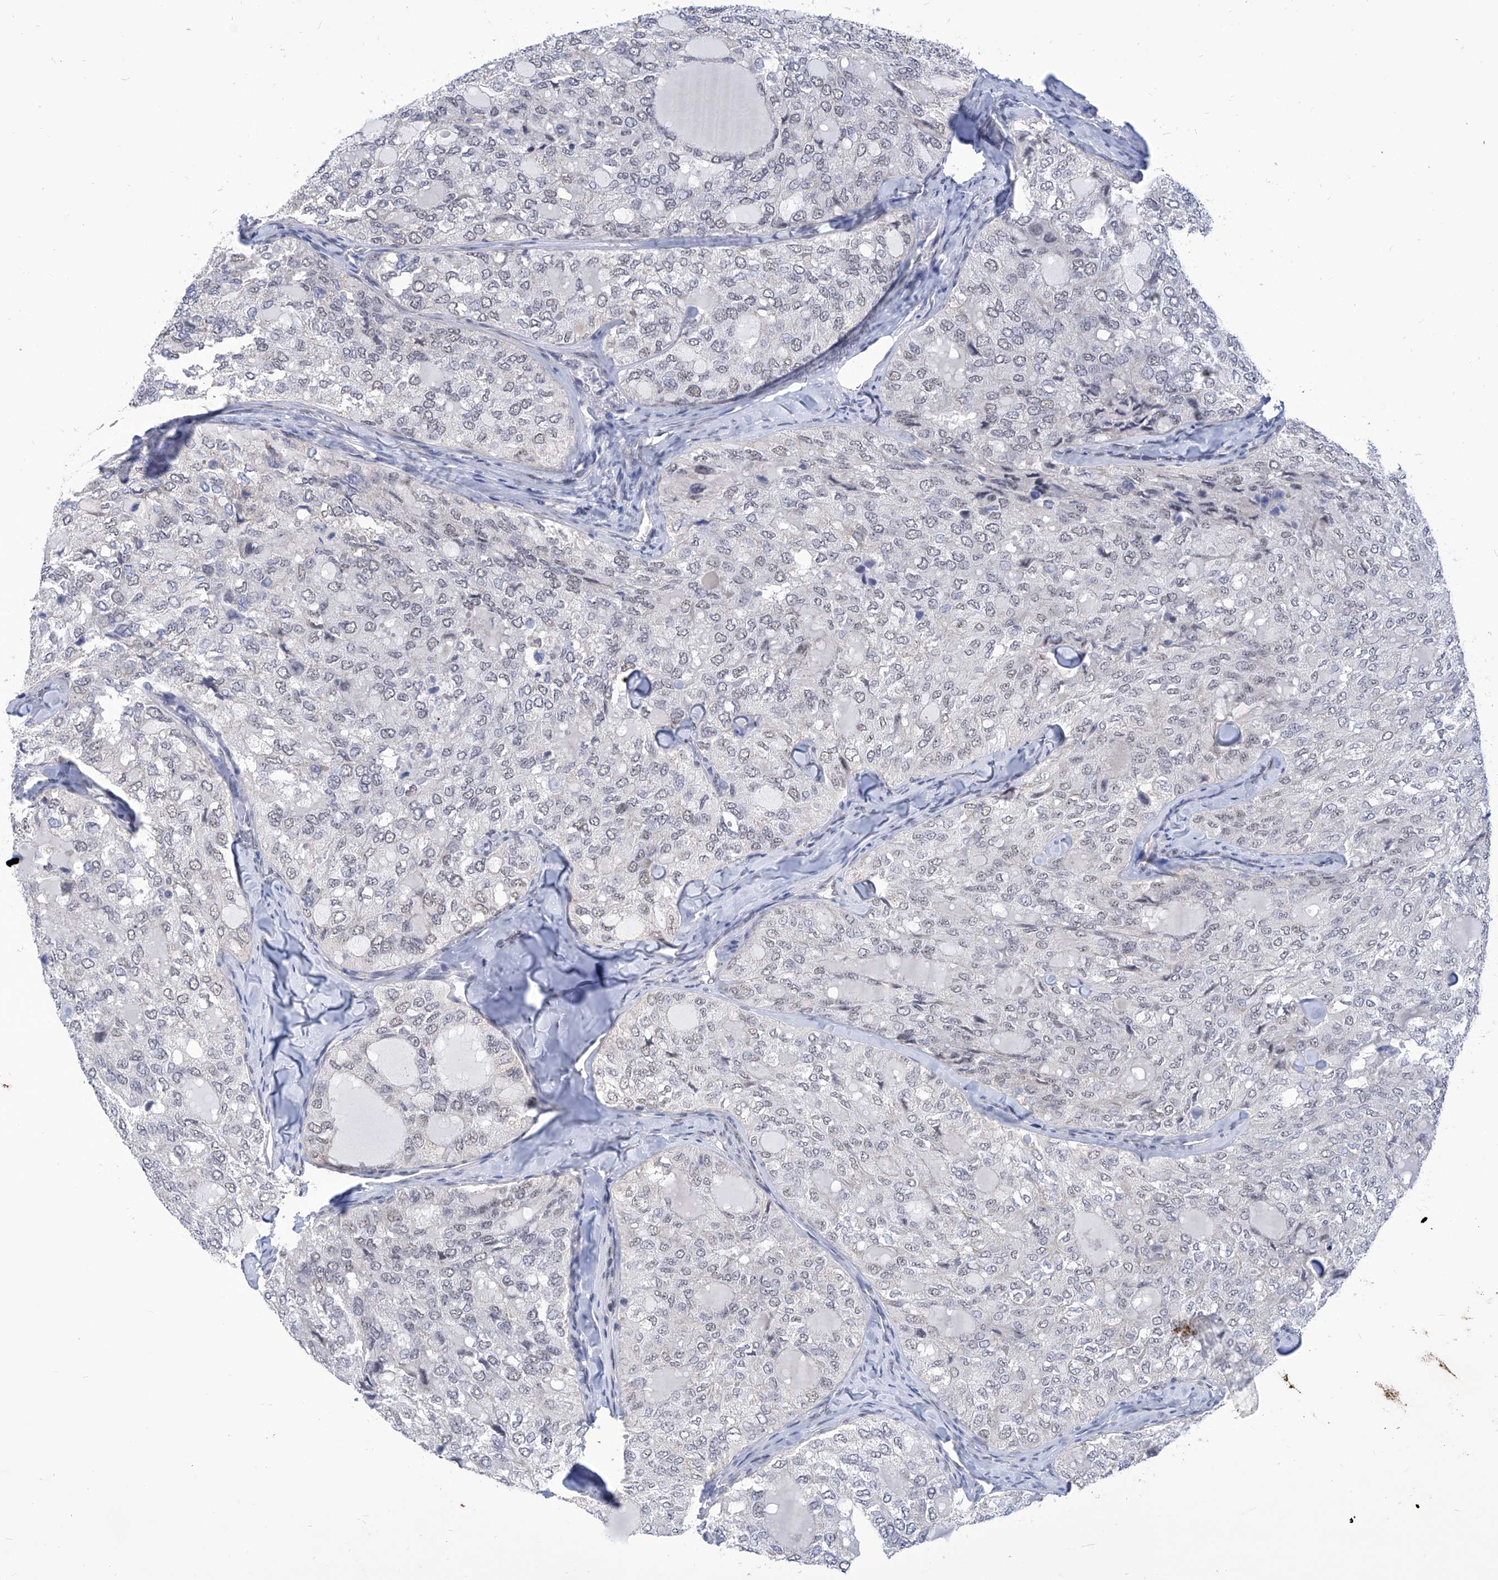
{"staining": {"intensity": "negative", "quantity": "none", "location": "none"}, "tissue": "thyroid cancer", "cell_type": "Tumor cells", "image_type": "cancer", "snomed": [{"axis": "morphology", "description": "Follicular adenoma carcinoma, NOS"}, {"axis": "topography", "description": "Thyroid gland"}], "caption": "Immunohistochemical staining of human thyroid cancer shows no significant staining in tumor cells. (DAB IHC visualized using brightfield microscopy, high magnification).", "gene": "SART1", "patient": {"sex": "male", "age": 75}}